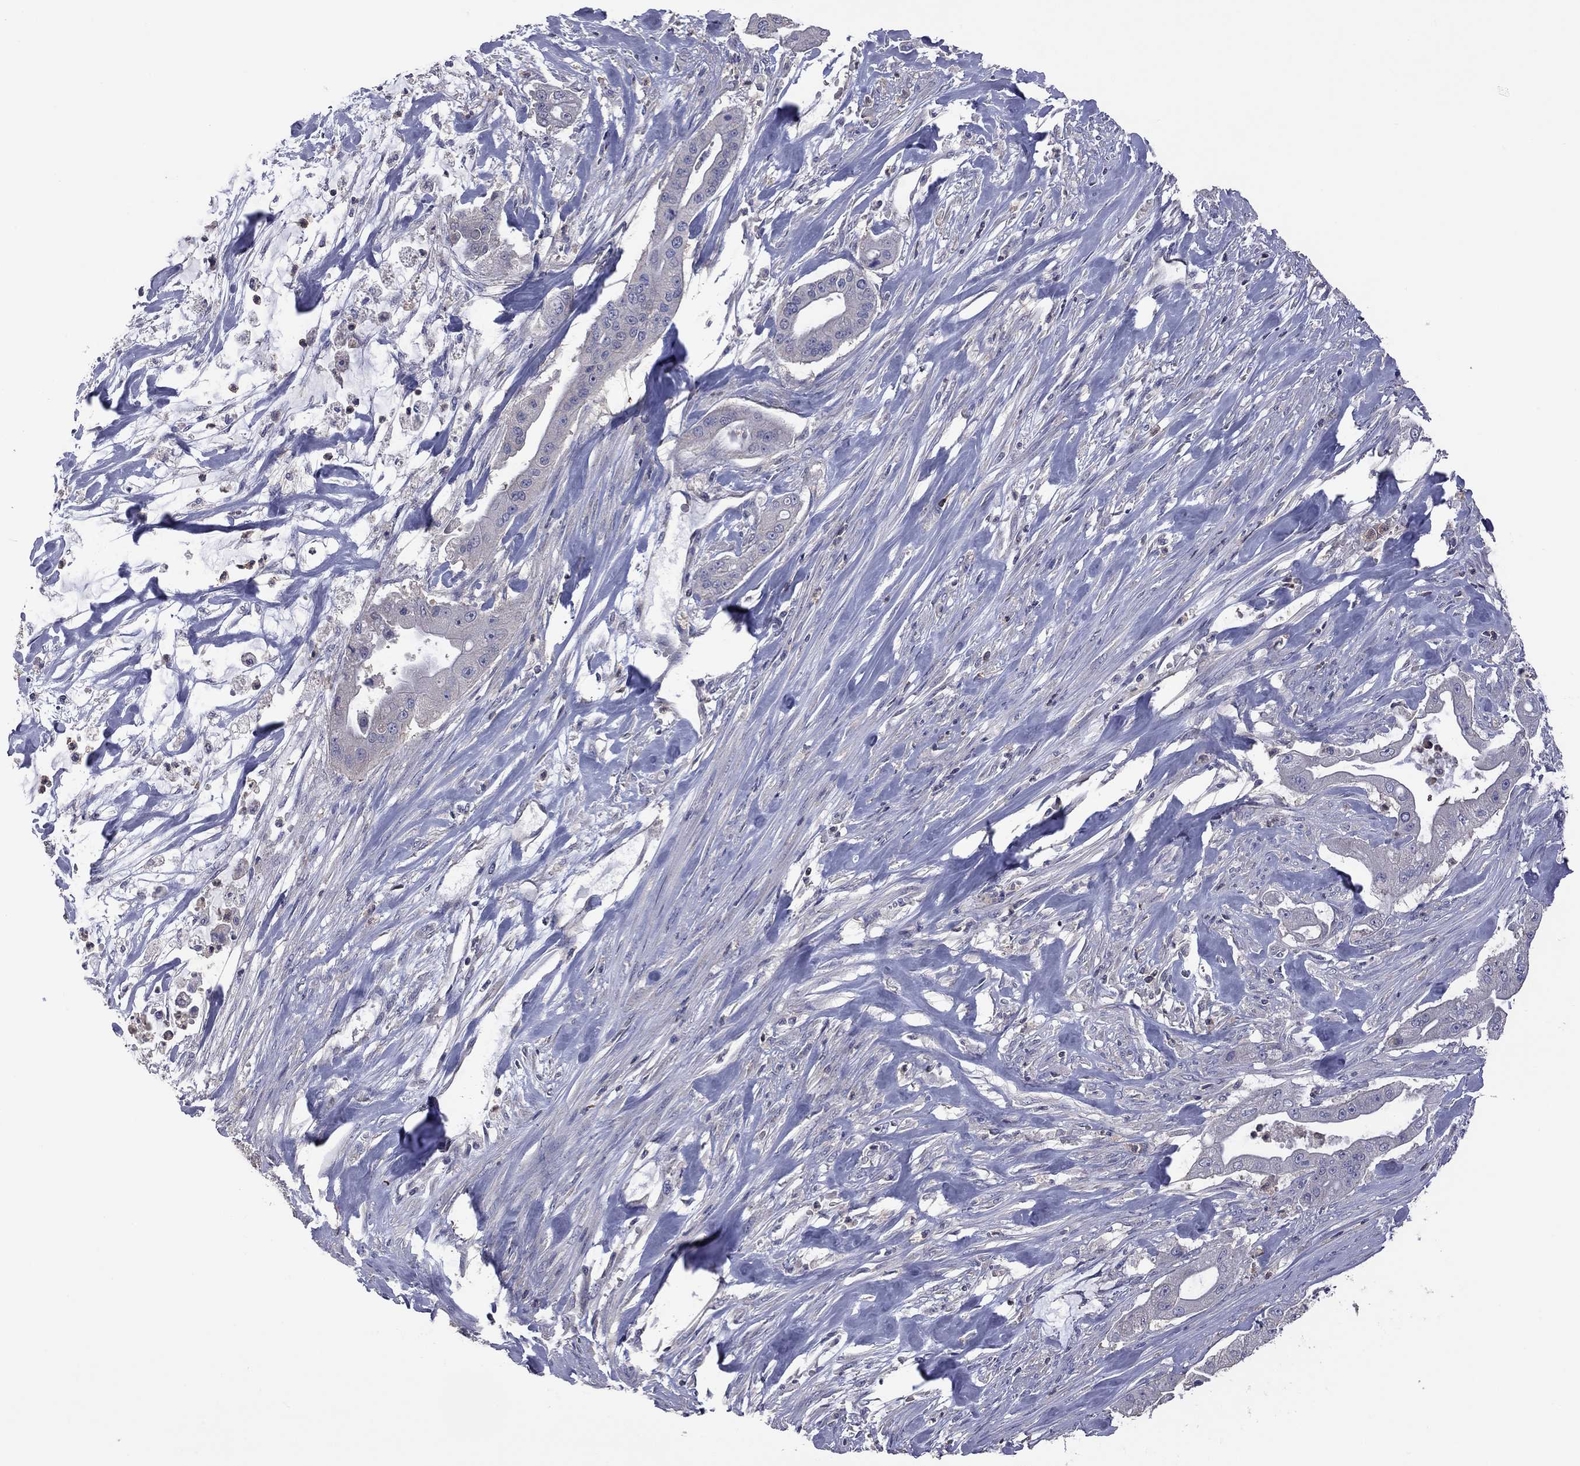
{"staining": {"intensity": "negative", "quantity": "none", "location": "none"}, "tissue": "pancreatic cancer", "cell_type": "Tumor cells", "image_type": "cancer", "snomed": [{"axis": "morphology", "description": "Normal tissue, NOS"}, {"axis": "morphology", "description": "Inflammation, NOS"}, {"axis": "morphology", "description": "Adenocarcinoma, NOS"}, {"axis": "topography", "description": "Pancreas"}], "caption": "High magnification brightfield microscopy of pancreatic cancer stained with DAB (brown) and counterstained with hematoxylin (blue): tumor cells show no significant positivity. (Immunohistochemistry (ihc), brightfield microscopy, high magnification).", "gene": "IPCEF1", "patient": {"sex": "male", "age": 57}}